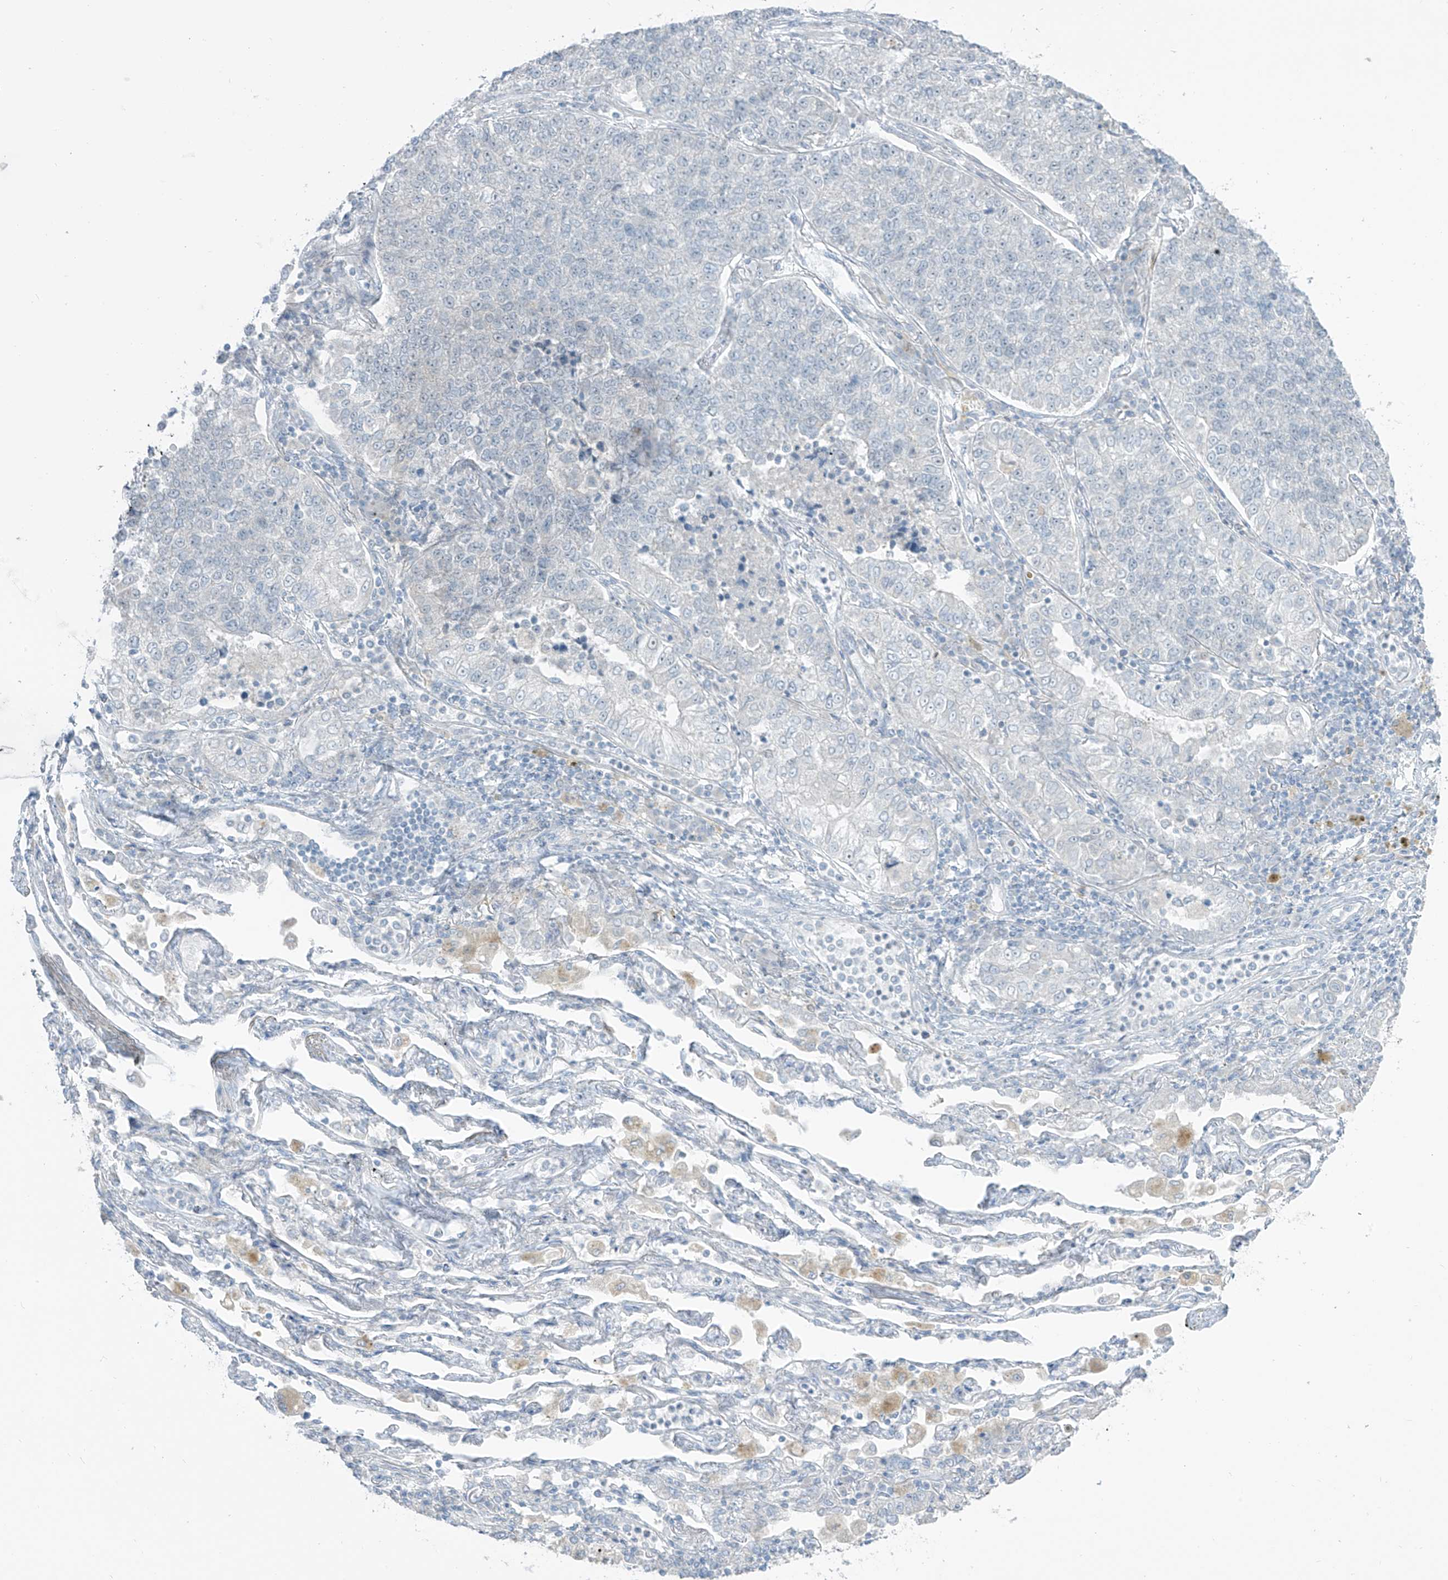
{"staining": {"intensity": "negative", "quantity": "none", "location": "none"}, "tissue": "lung cancer", "cell_type": "Tumor cells", "image_type": "cancer", "snomed": [{"axis": "morphology", "description": "Adenocarcinoma, NOS"}, {"axis": "topography", "description": "Lung"}], "caption": "DAB immunohistochemical staining of human lung cancer (adenocarcinoma) demonstrates no significant expression in tumor cells.", "gene": "PRDM6", "patient": {"sex": "male", "age": 49}}